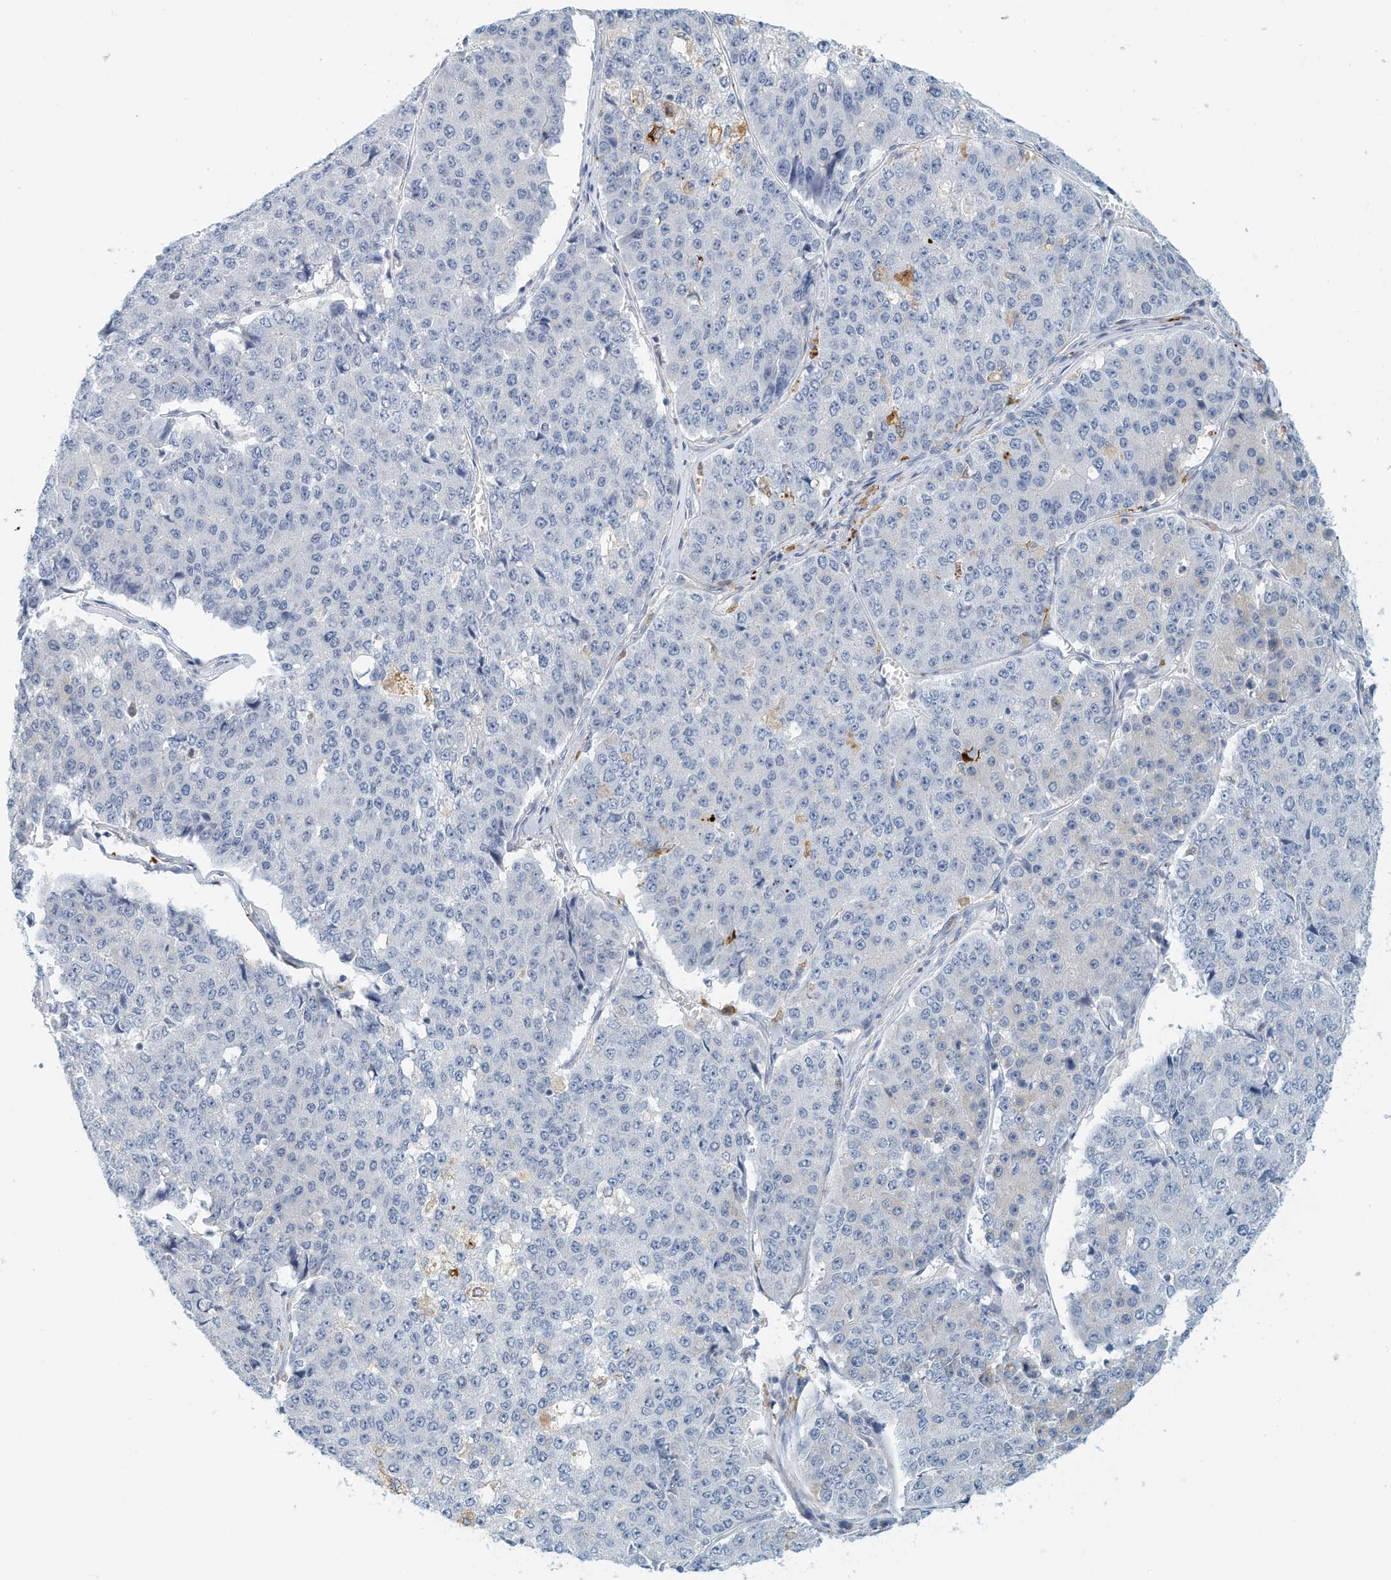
{"staining": {"intensity": "negative", "quantity": "none", "location": "none"}, "tissue": "pancreatic cancer", "cell_type": "Tumor cells", "image_type": "cancer", "snomed": [{"axis": "morphology", "description": "Adenocarcinoma, NOS"}, {"axis": "topography", "description": "Pancreas"}], "caption": "This is a histopathology image of immunohistochemistry (IHC) staining of pancreatic cancer, which shows no positivity in tumor cells.", "gene": "MICAL1", "patient": {"sex": "male", "age": 50}}